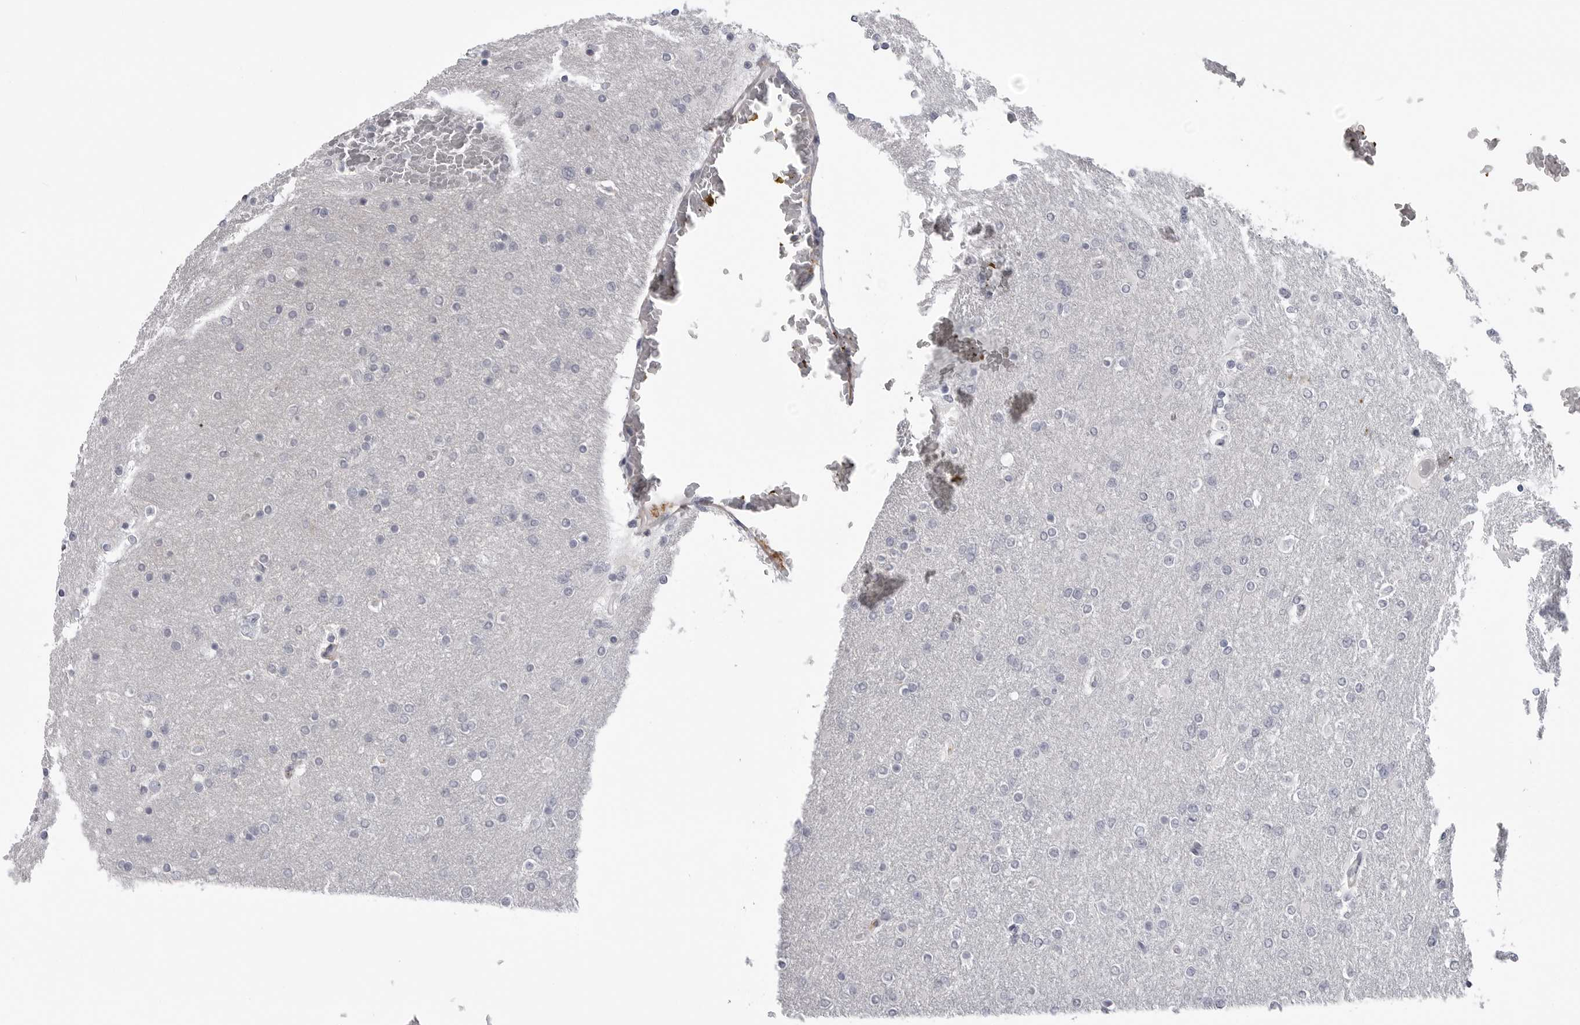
{"staining": {"intensity": "negative", "quantity": "none", "location": "none"}, "tissue": "glioma", "cell_type": "Tumor cells", "image_type": "cancer", "snomed": [{"axis": "morphology", "description": "Glioma, malignant, High grade"}, {"axis": "topography", "description": "Cerebral cortex"}], "caption": "Tumor cells show no significant expression in glioma.", "gene": "SCP2", "patient": {"sex": "female", "age": 36}}